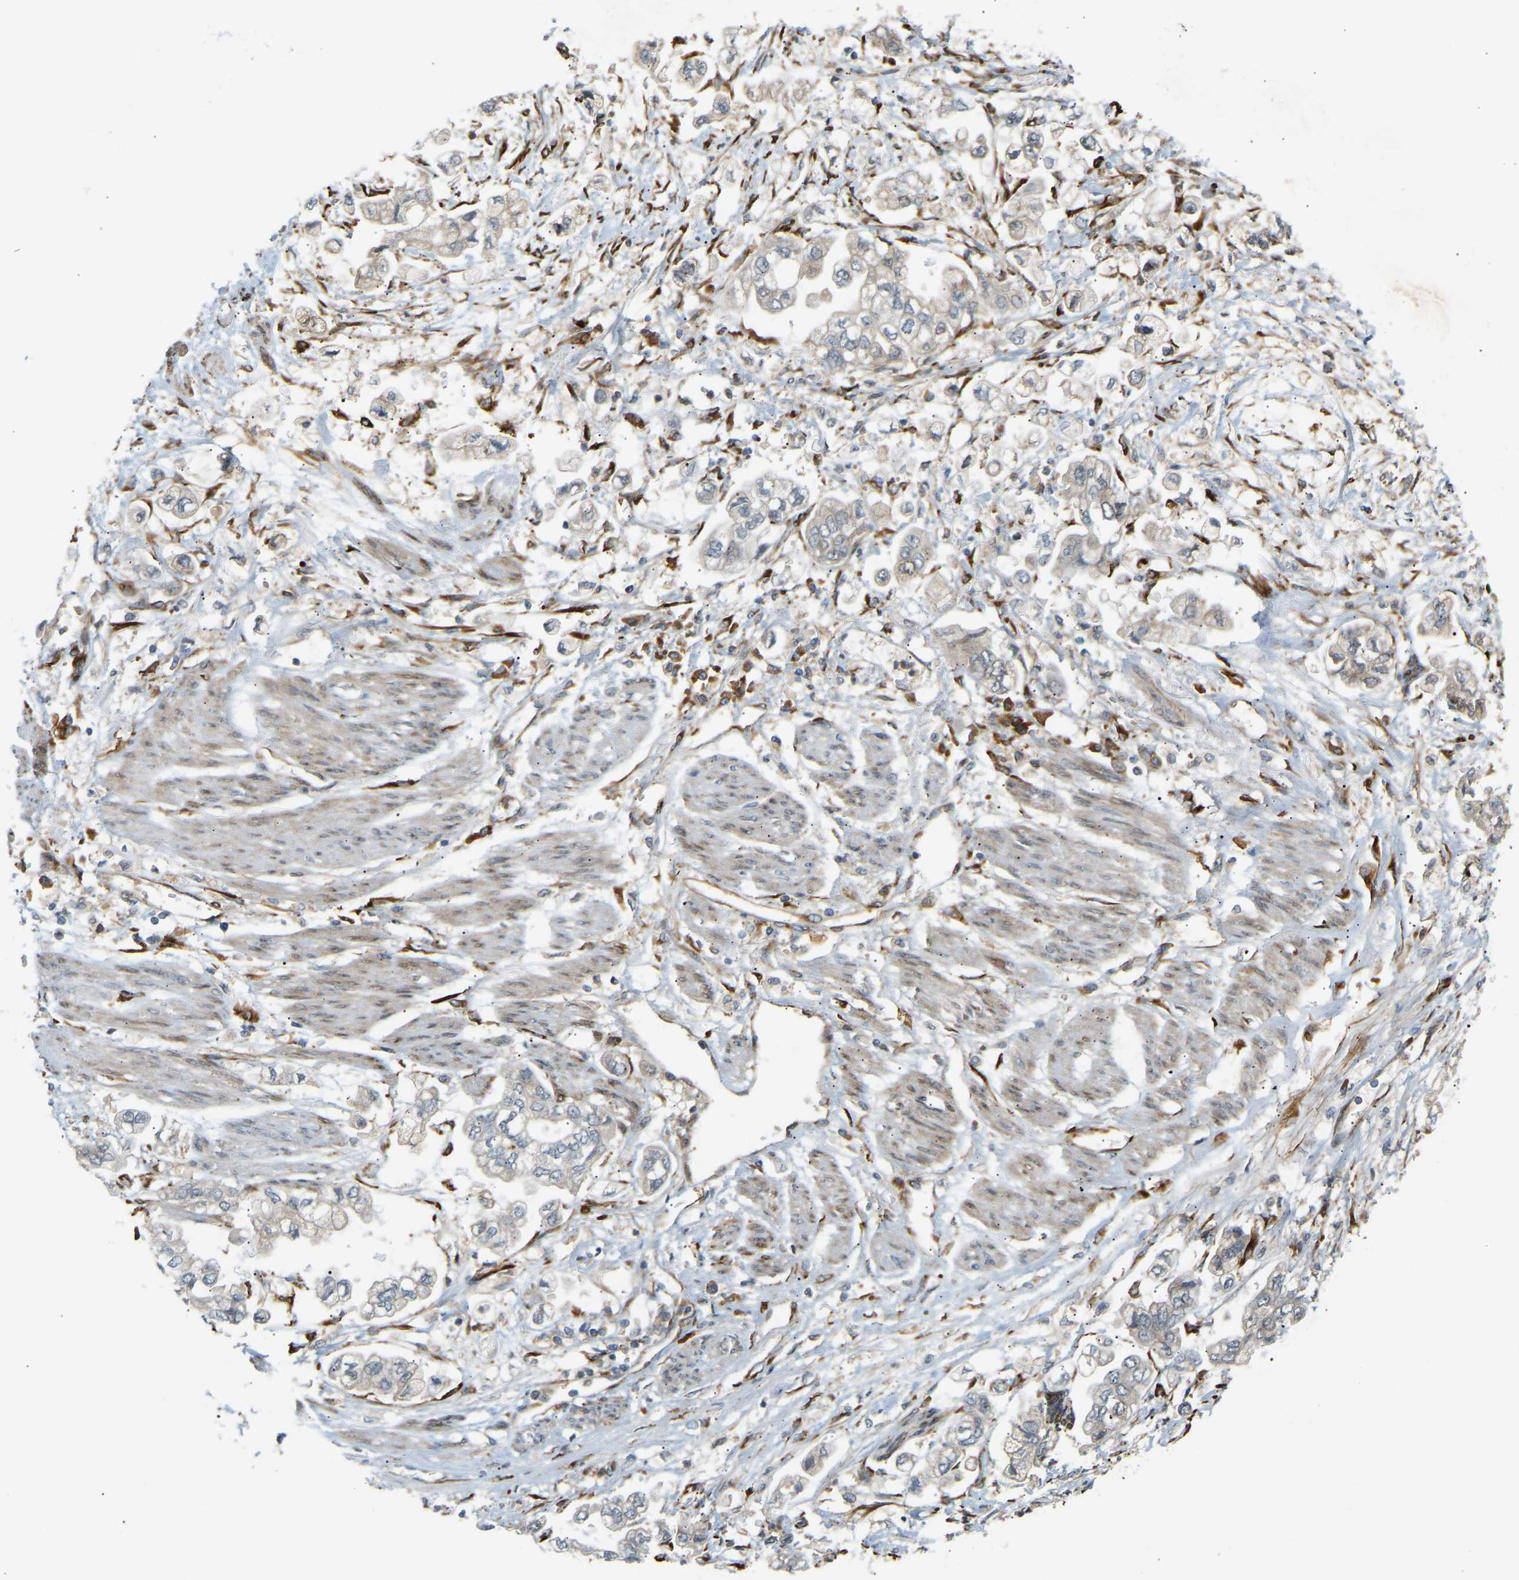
{"staining": {"intensity": "negative", "quantity": "none", "location": "none"}, "tissue": "stomach cancer", "cell_type": "Tumor cells", "image_type": "cancer", "snomed": [{"axis": "morphology", "description": "Normal tissue, NOS"}, {"axis": "morphology", "description": "Adenocarcinoma, NOS"}, {"axis": "topography", "description": "Stomach"}], "caption": "High power microscopy photomicrograph of an immunohistochemistry (IHC) image of adenocarcinoma (stomach), revealing no significant staining in tumor cells.", "gene": "PLCG2", "patient": {"sex": "male", "age": 62}}